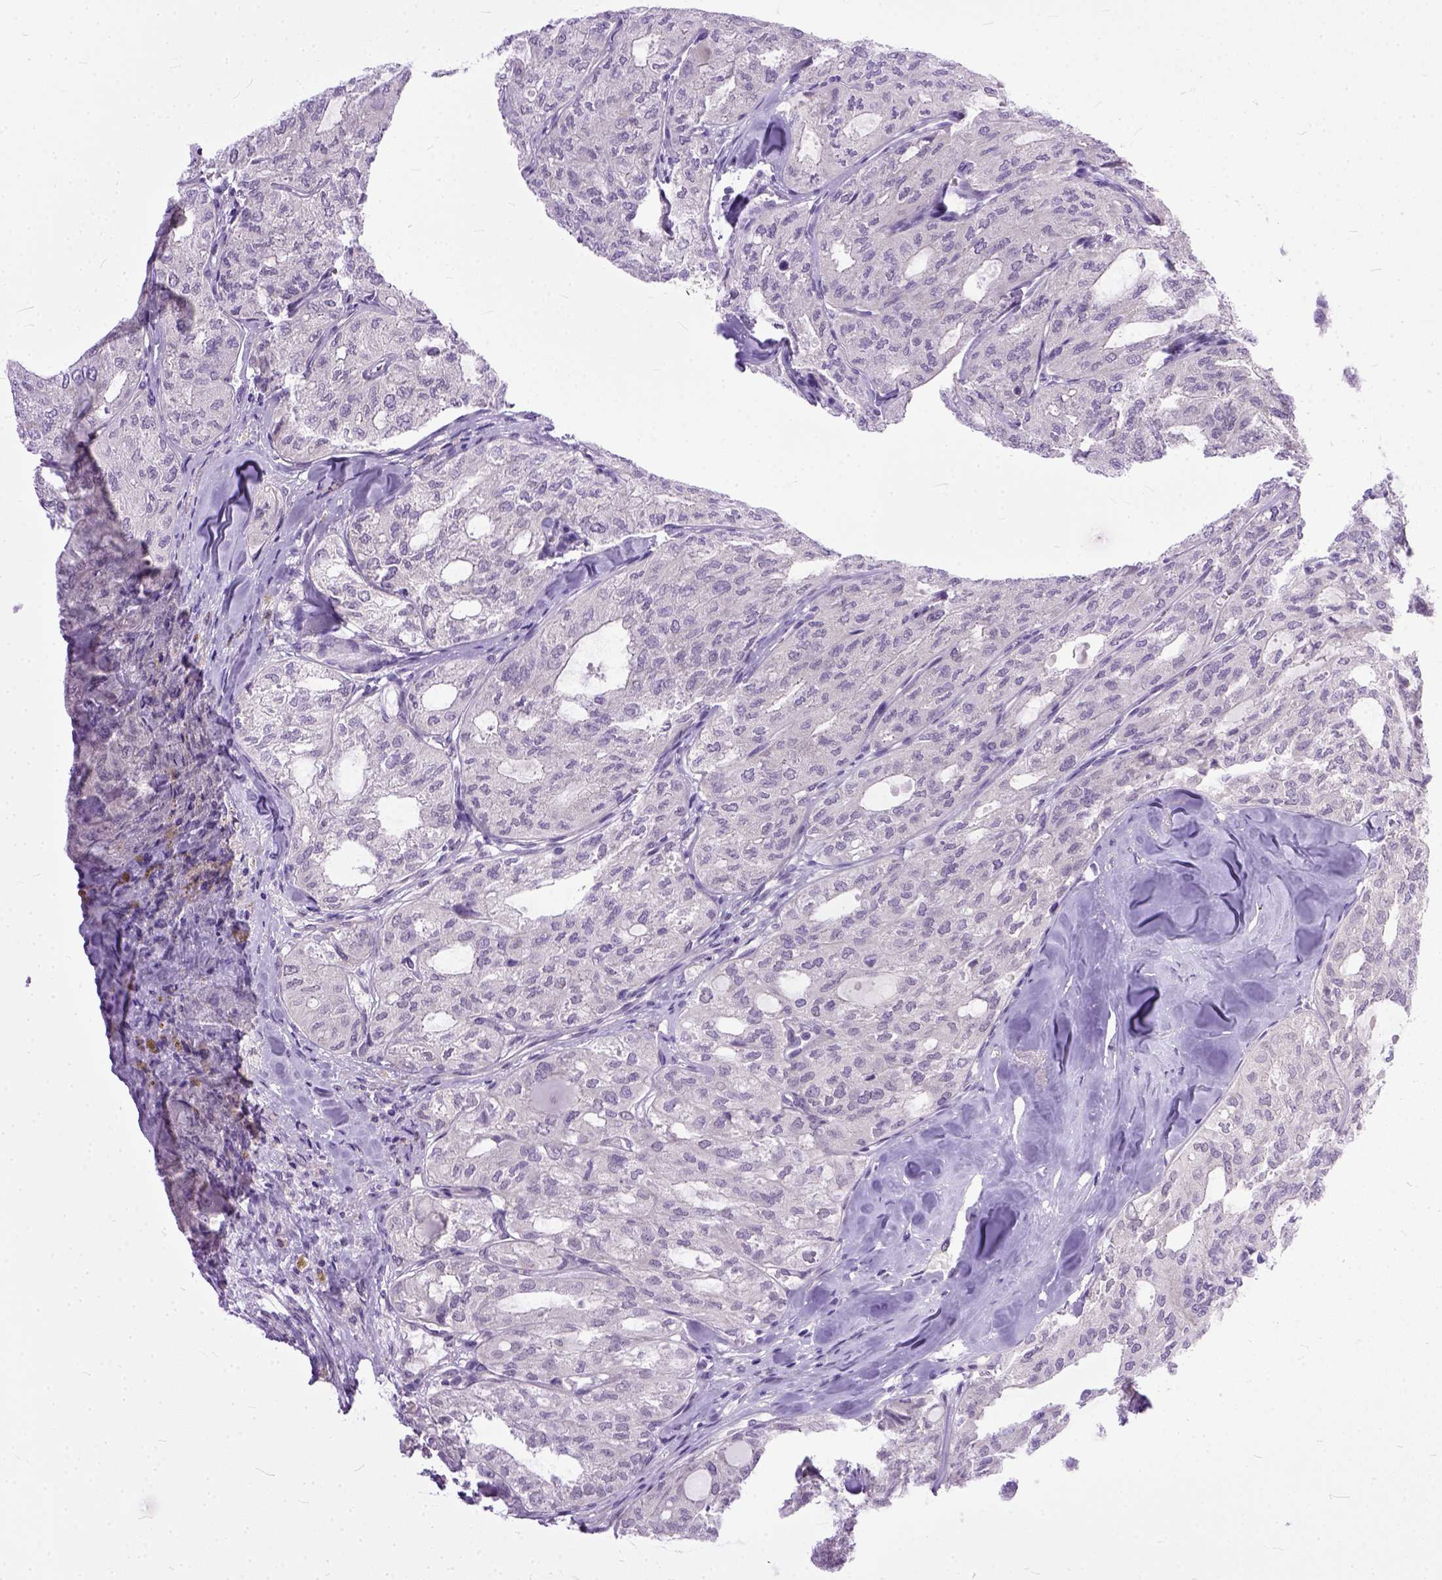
{"staining": {"intensity": "negative", "quantity": "none", "location": "none"}, "tissue": "thyroid cancer", "cell_type": "Tumor cells", "image_type": "cancer", "snomed": [{"axis": "morphology", "description": "Follicular adenoma carcinoma, NOS"}, {"axis": "topography", "description": "Thyroid gland"}], "caption": "Immunohistochemistry (IHC) photomicrograph of neoplastic tissue: thyroid cancer (follicular adenoma carcinoma) stained with DAB (3,3'-diaminobenzidine) shows no significant protein positivity in tumor cells. (IHC, brightfield microscopy, high magnification).", "gene": "TCEAL7", "patient": {"sex": "male", "age": 75}}